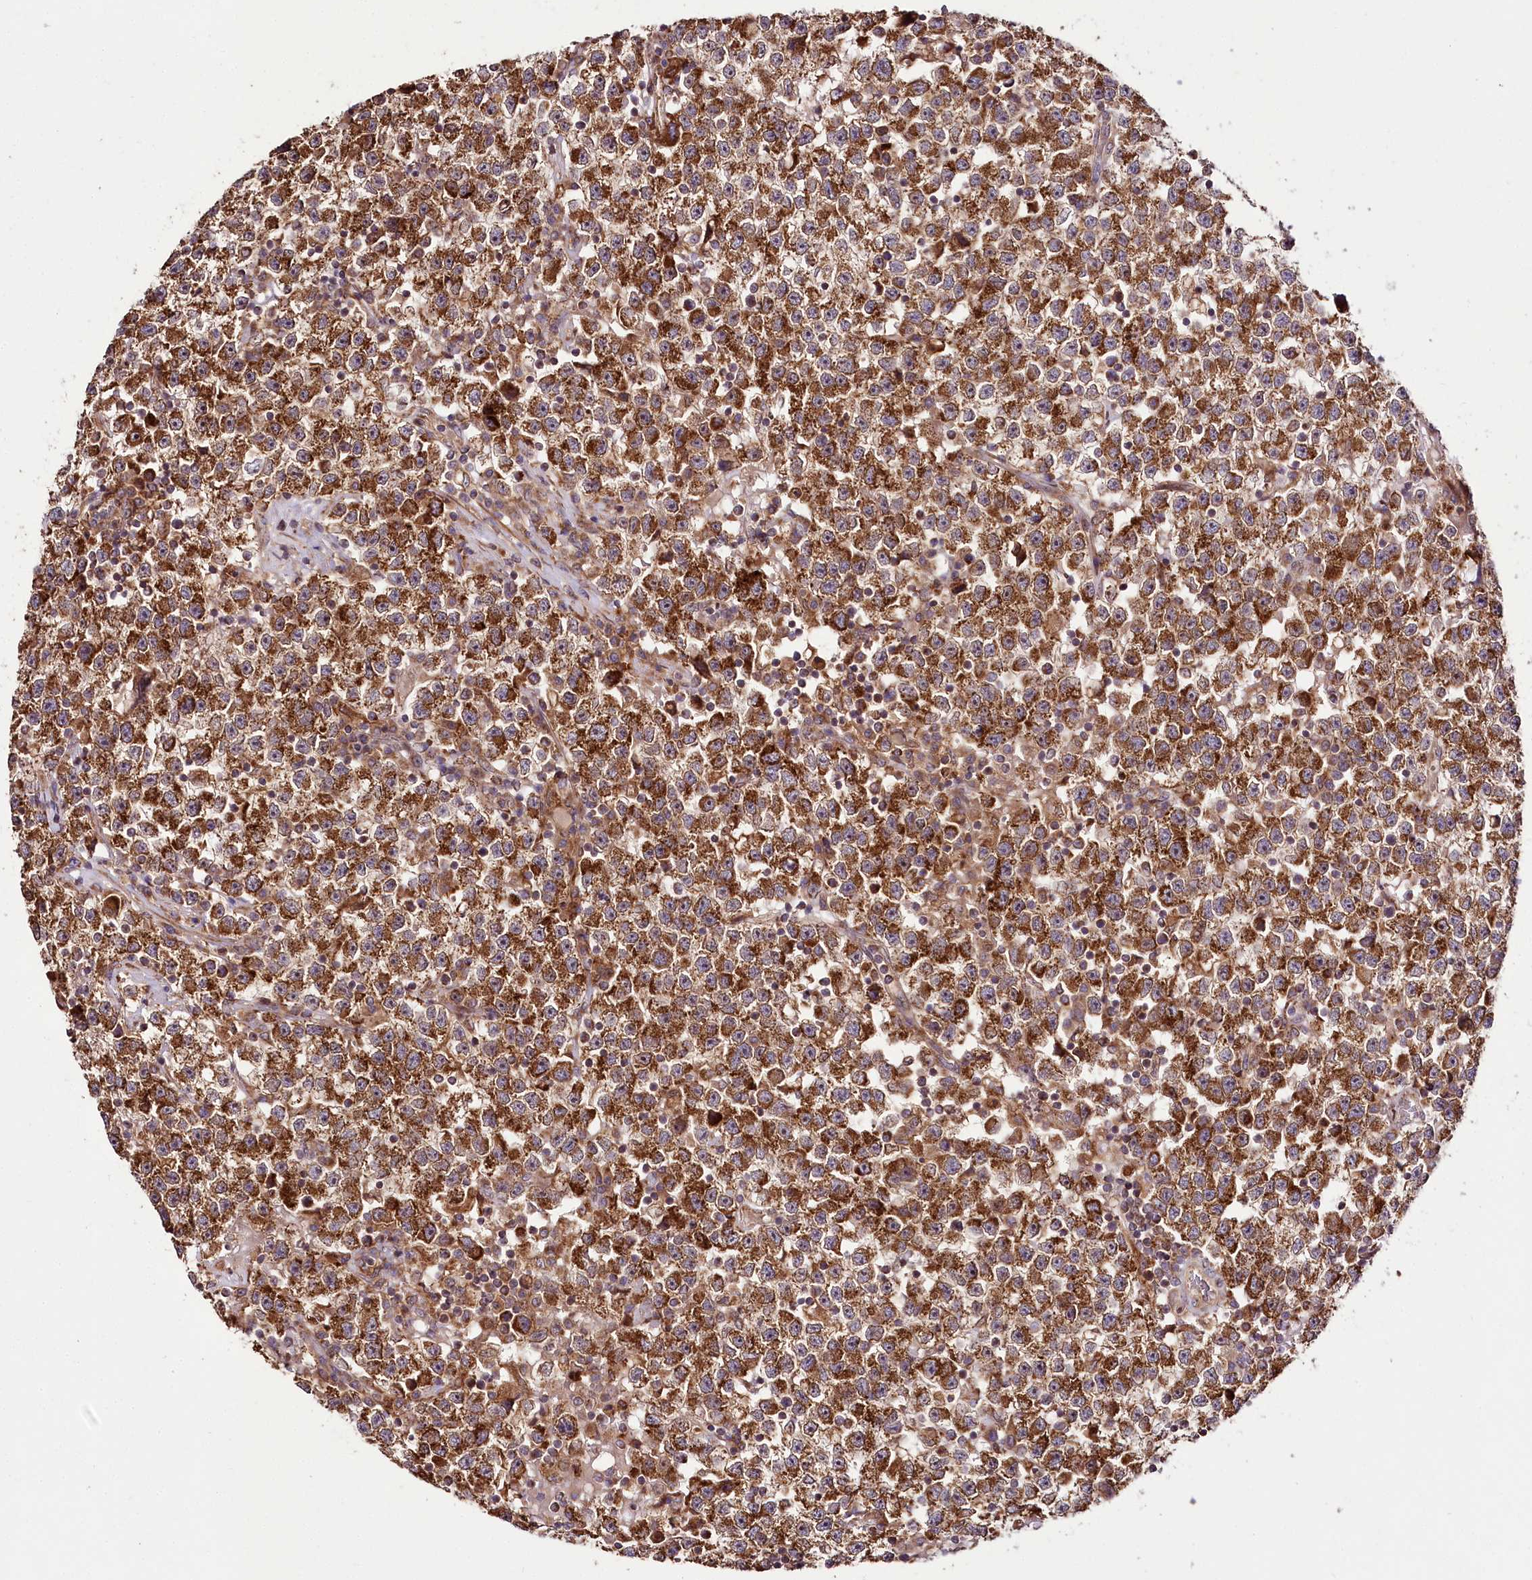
{"staining": {"intensity": "strong", "quantity": ">75%", "location": "cytoplasmic/membranous"}, "tissue": "testis cancer", "cell_type": "Tumor cells", "image_type": "cancer", "snomed": [{"axis": "morphology", "description": "Seminoma, NOS"}, {"axis": "topography", "description": "Testis"}], "caption": "DAB (3,3'-diaminobenzidine) immunohistochemical staining of testis cancer reveals strong cytoplasmic/membranous protein expression in about >75% of tumor cells.", "gene": "RAB7A", "patient": {"sex": "male", "age": 22}}